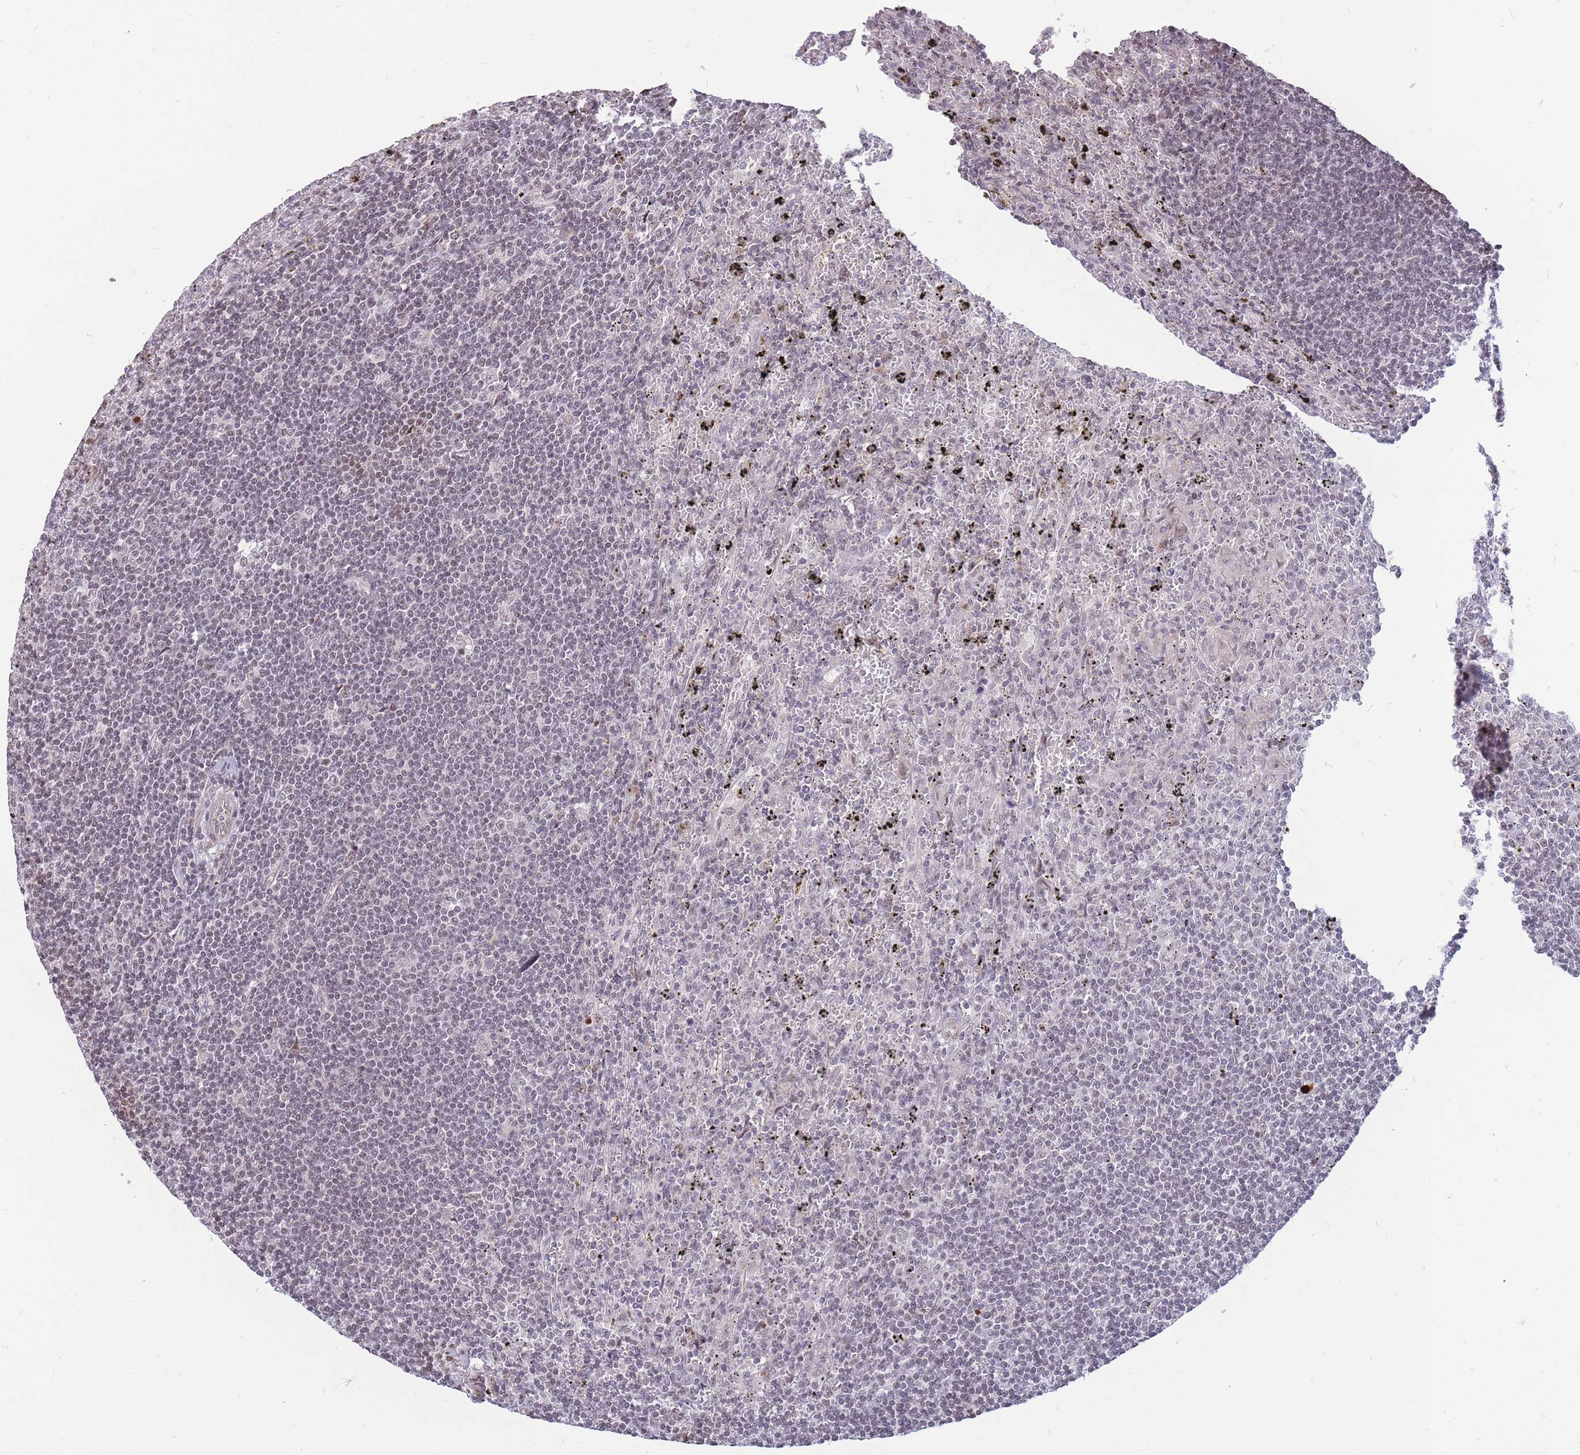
{"staining": {"intensity": "negative", "quantity": "none", "location": "none"}, "tissue": "lymphoma", "cell_type": "Tumor cells", "image_type": "cancer", "snomed": [{"axis": "morphology", "description": "Malignant lymphoma, non-Hodgkin's type, Low grade"}, {"axis": "topography", "description": "Spleen"}], "caption": "The image exhibits no significant expression in tumor cells of lymphoma. Brightfield microscopy of immunohistochemistry stained with DAB (brown) and hematoxylin (blue), captured at high magnification.", "gene": "ADD2", "patient": {"sex": "male", "age": 76}}